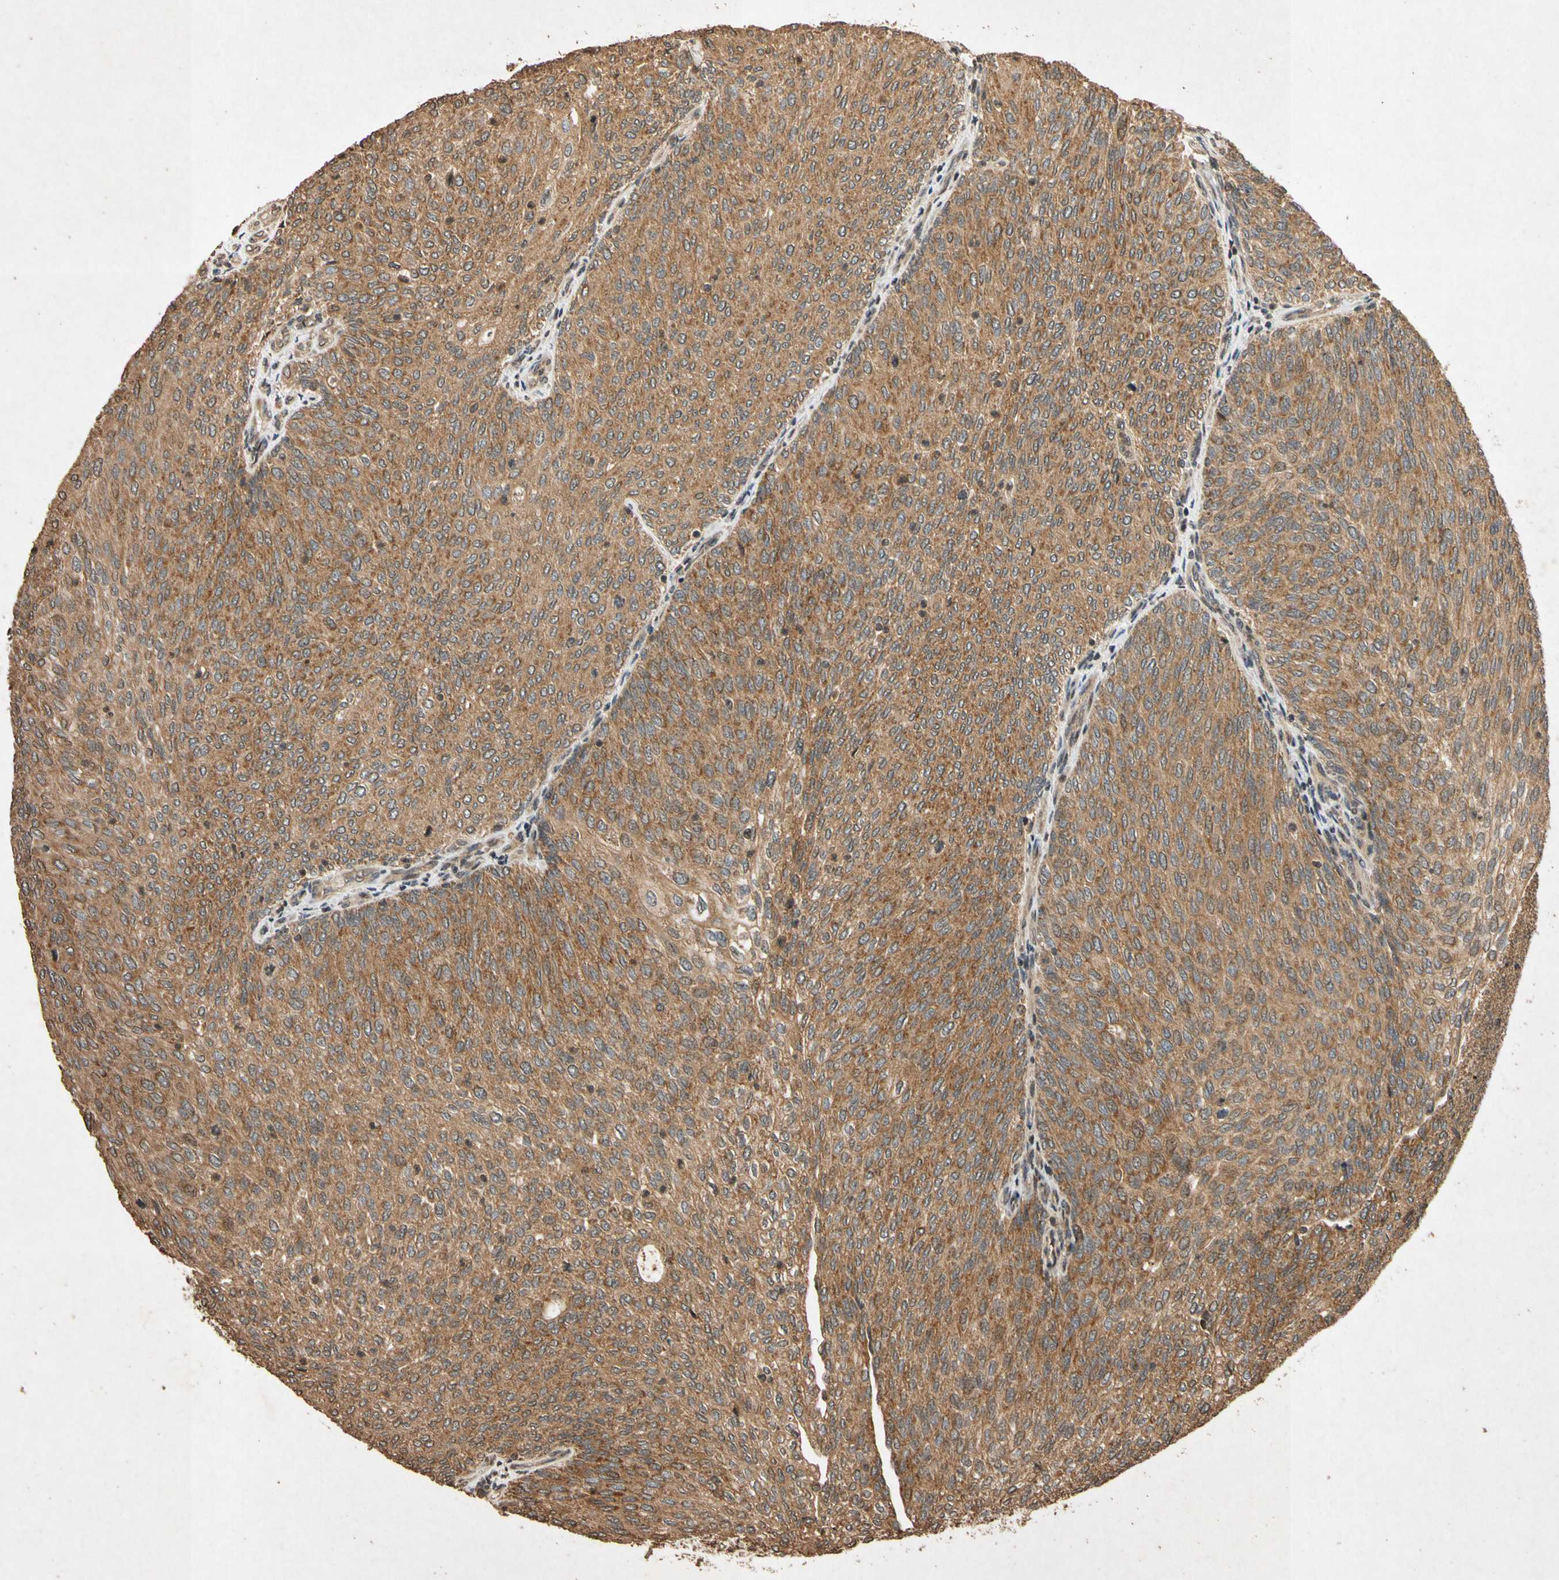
{"staining": {"intensity": "moderate", "quantity": ">75%", "location": "cytoplasmic/membranous"}, "tissue": "urothelial cancer", "cell_type": "Tumor cells", "image_type": "cancer", "snomed": [{"axis": "morphology", "description": "Urothelial carcinoma, Low grade"}, {"axis": "topography", "description": "Urinary bladder"}], "caption": "IHC staining of low-grade urothelial carcinoma, which reveals medium levels of moderate cytoplasmic/membranous staining in approximately >75% of tumor cells indicating moderate cytoplasmic/membranous protein expression. The staining was performed using DAB (brown) for protein detection and nuclei were counterstained in hematoxylin (blue).", "gene": "TXN2", "patient": {"sex": "female", "age": 79}}